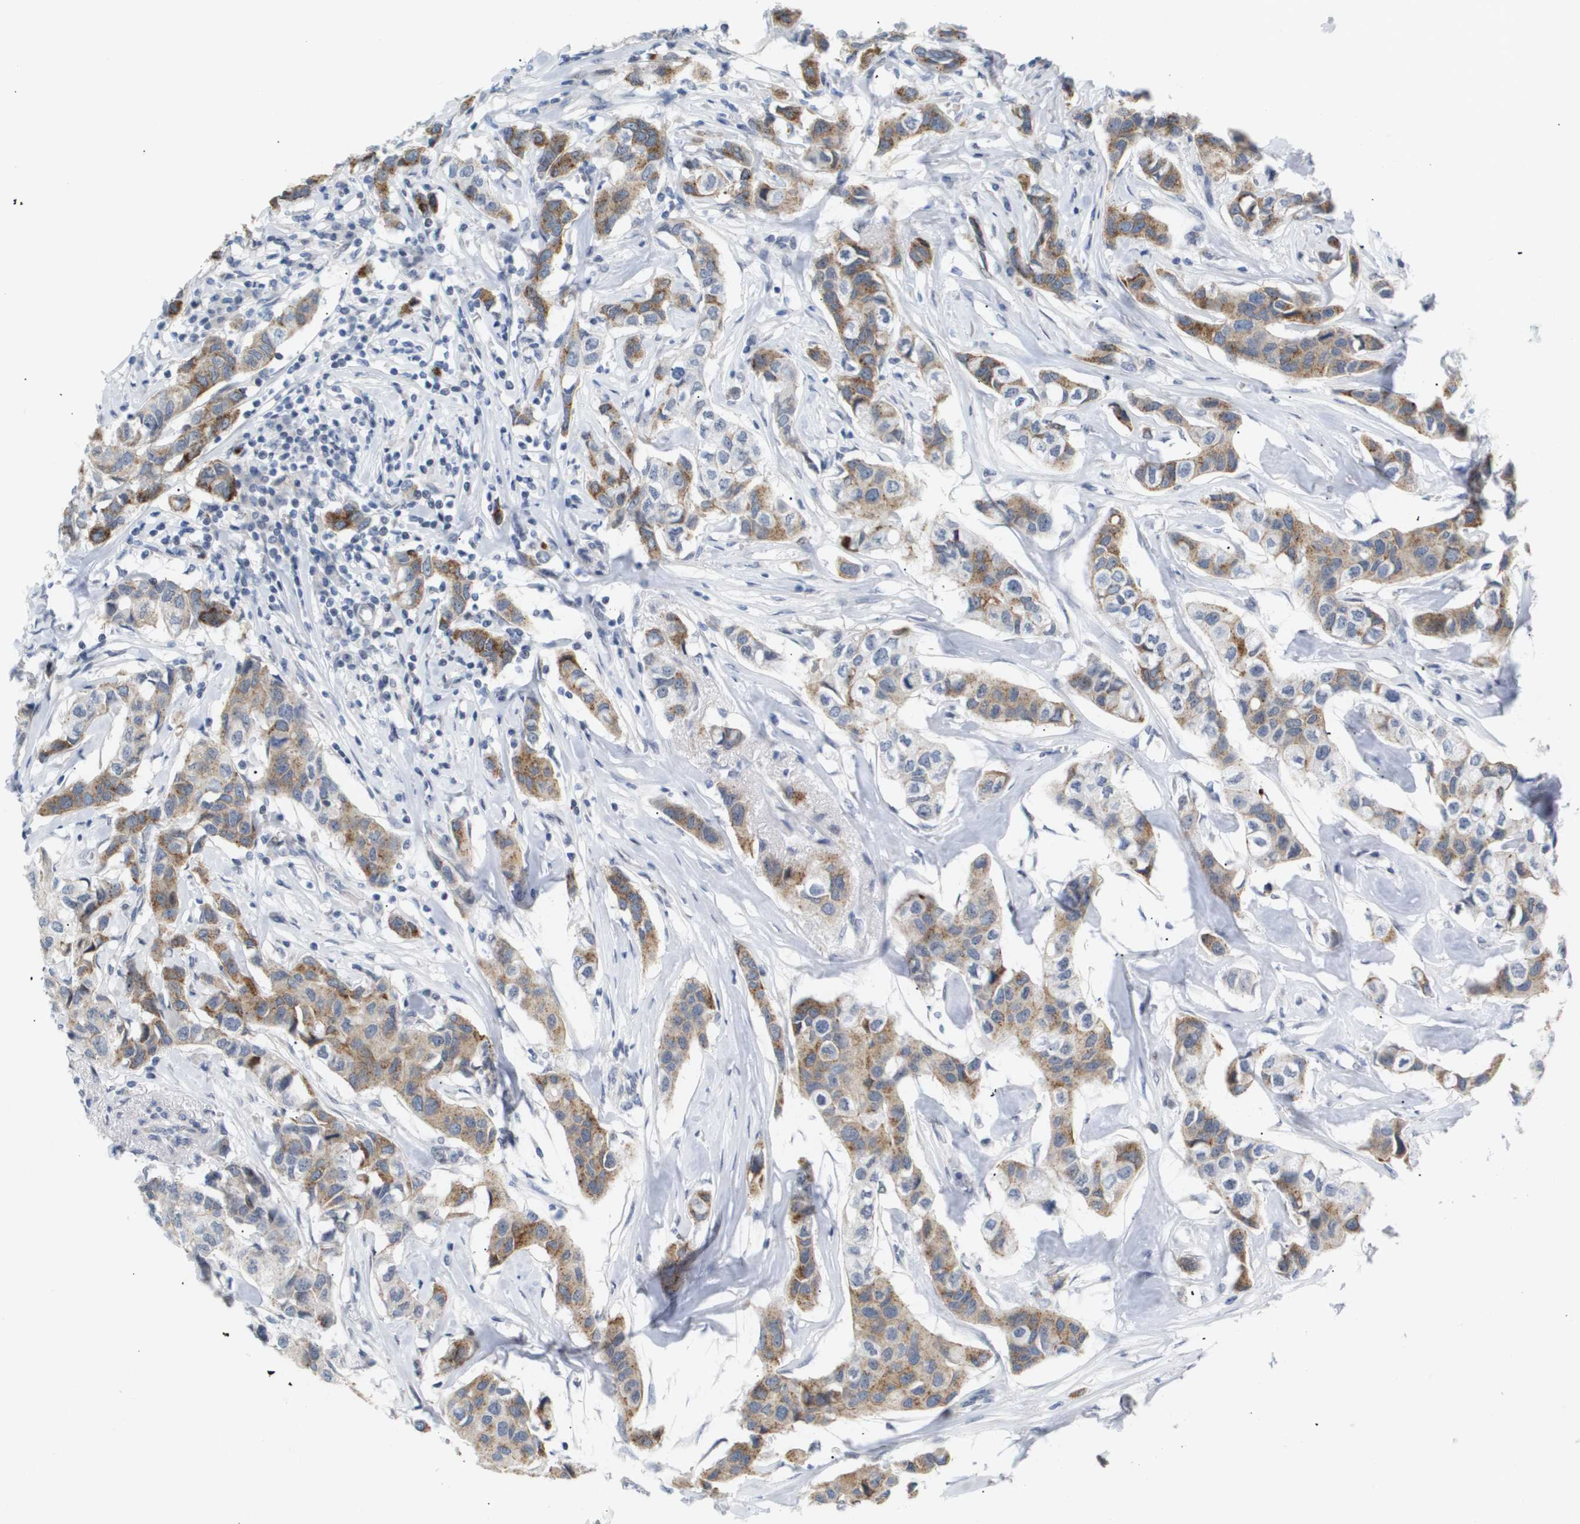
{"staining": {"intensity": "moderate", "quantity": "25%-75%", "location": "nuclear"}, "tissue": "breast cancer", "cell_type": "Tumor cells", "image_type": "cancer", "snomed": [{"axis": "morphology", "description": "Duct carcinoma"}, {"axis": "topography", "description": "Breast"}], "caption": "High-power microscopy captured an immunohistochemistry (IHC) image of breast intraductal carcinoma, revealing moderate nuclear expression in approximately 25%-75% of tumor cells. (DAB IHC, brown staining for protein, blue staining for nuclei).", "gene": "PPARD", "patient": {"sex": "female", "age": 80}}